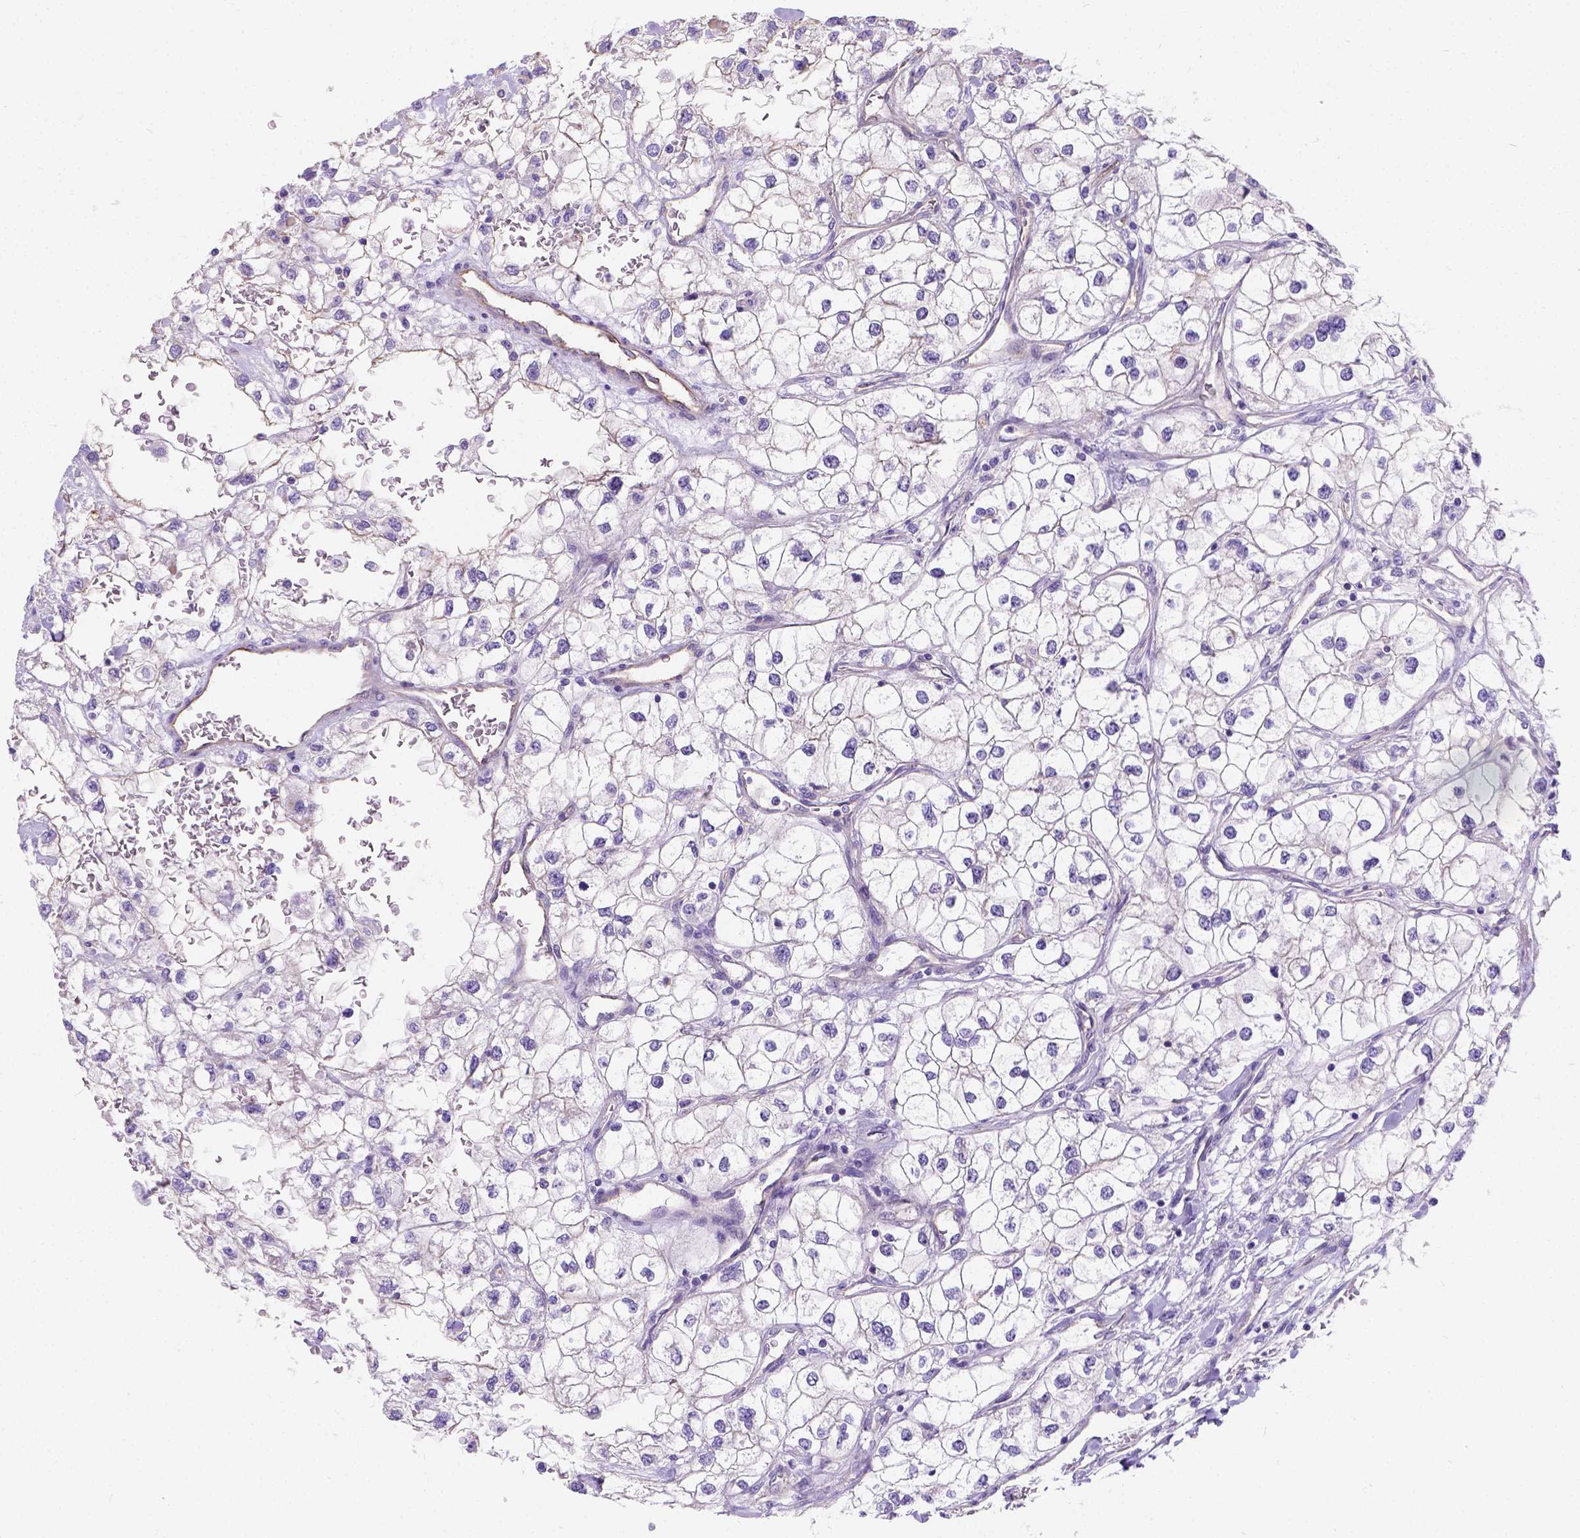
{"staining": {"intensity": "negative", "quantity": "none", "location": "none"}, "tissue": "renal cancer", "cell_type": "Tumor cells", "image_type": "cancer", "snomed": [{"axis": "morphology", "description": "Adenocarcinoma, NOS"}, {"axis": "topography", "description": "Kidney"}], "caption": "This is an immunohistochemistry (IHC) histopathology image of adenocarcinoma (renal). There is no expression in tumor cells.", "gene": "PHF7", "patient": {"sex": "male", "age": 59}}